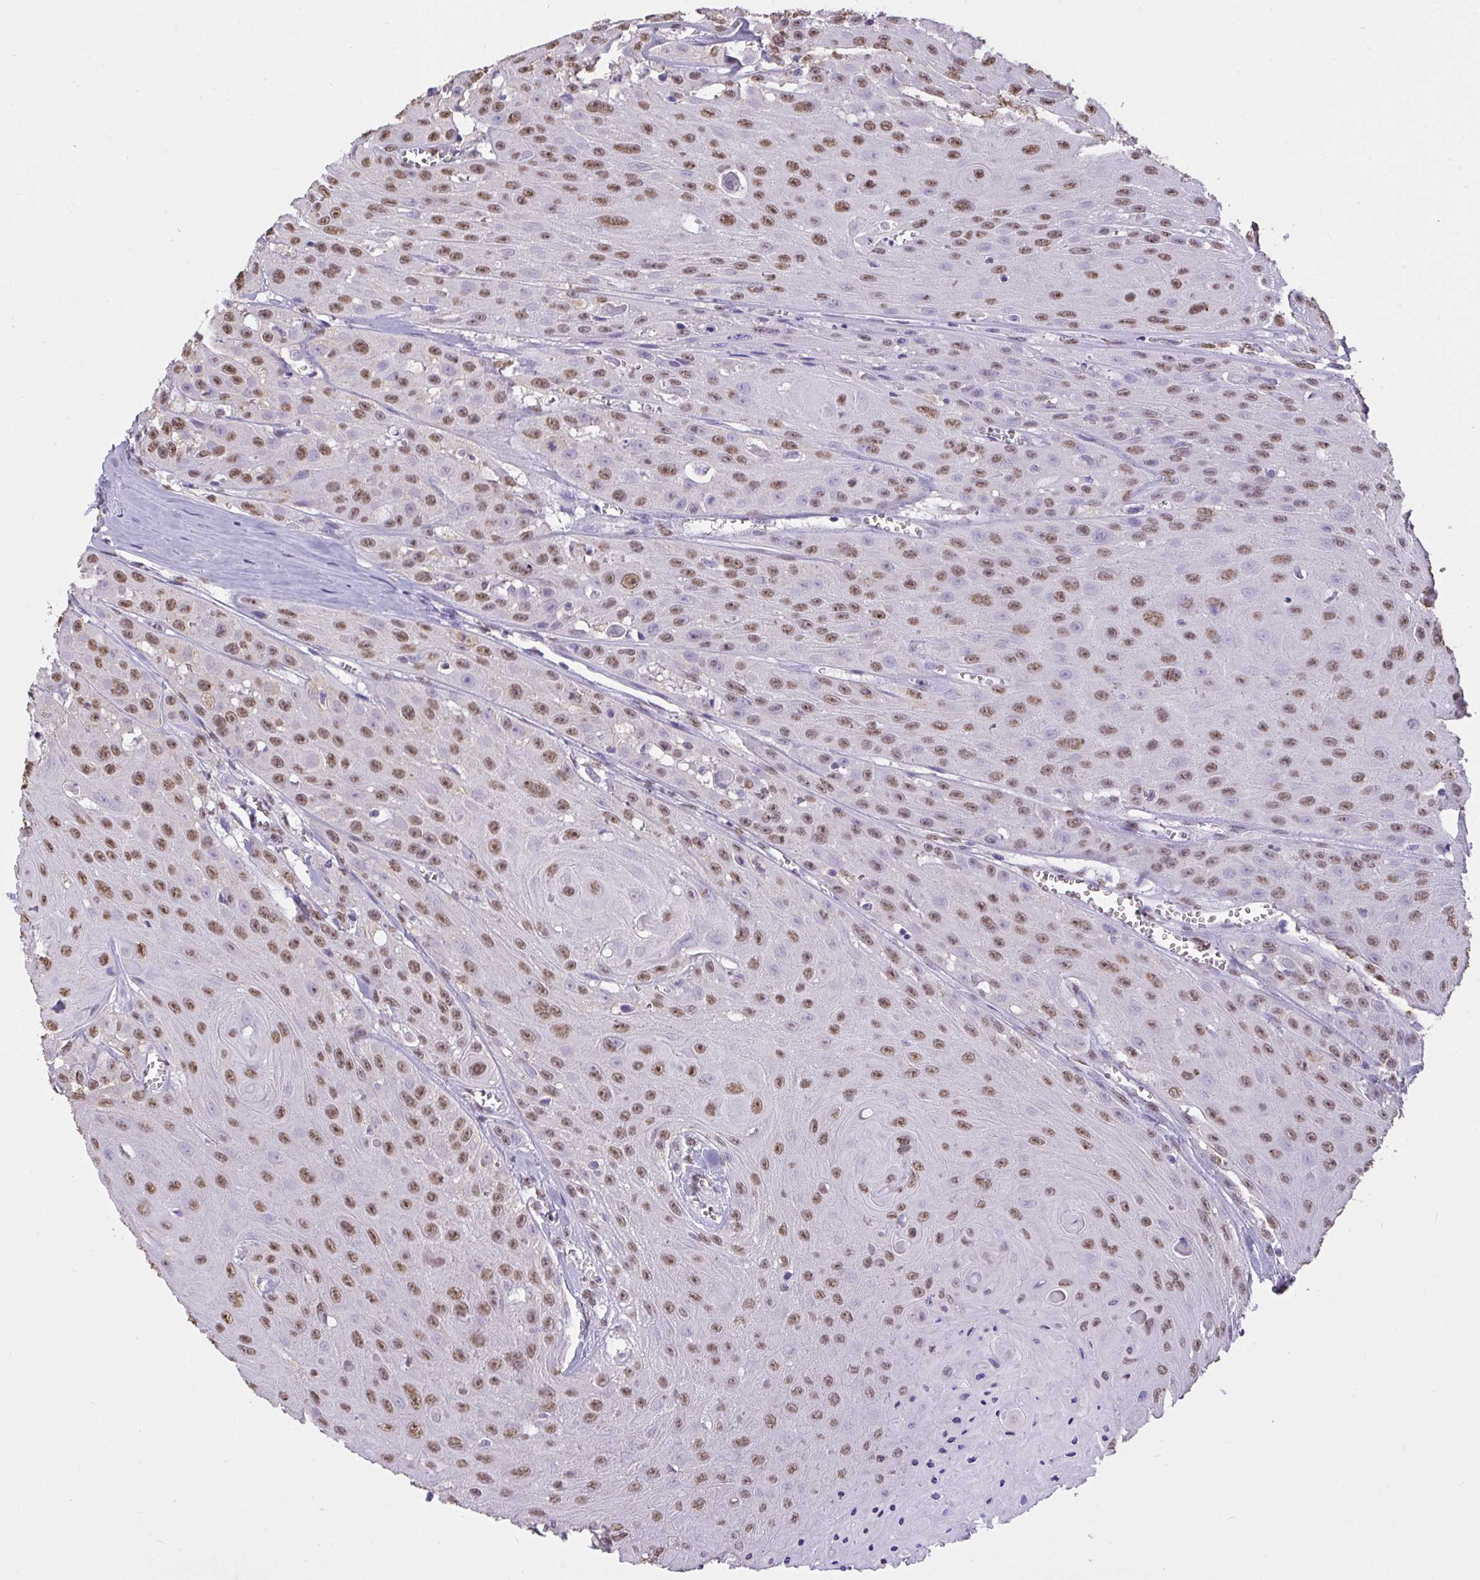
{"staining": {"intensity": "moderate", "quantity": ">75%", "location": "nuclear"}, "tissue": "head and neck cancer", "cell_type": "Tumor cells", "image_type": "cancer", "snomed": [{"axis": "morphology", "description": "Squamous cell carcinoma, NOS"}, {"axis": "topography", "description": "Oral tissue"}, {"axis": "topography", "description": "Head-Neck"}], "caption": "This micrograph shows squamous cell carcinoma (head and neck) stained with immunohistochemistry to label a protein in brown. The nuclear of tumor cells show moderate positivity for the protein. Nuclei are counter-stained blue.", "gene": "SEMA6B", "patient": {"sex": "male", "age": 81}}